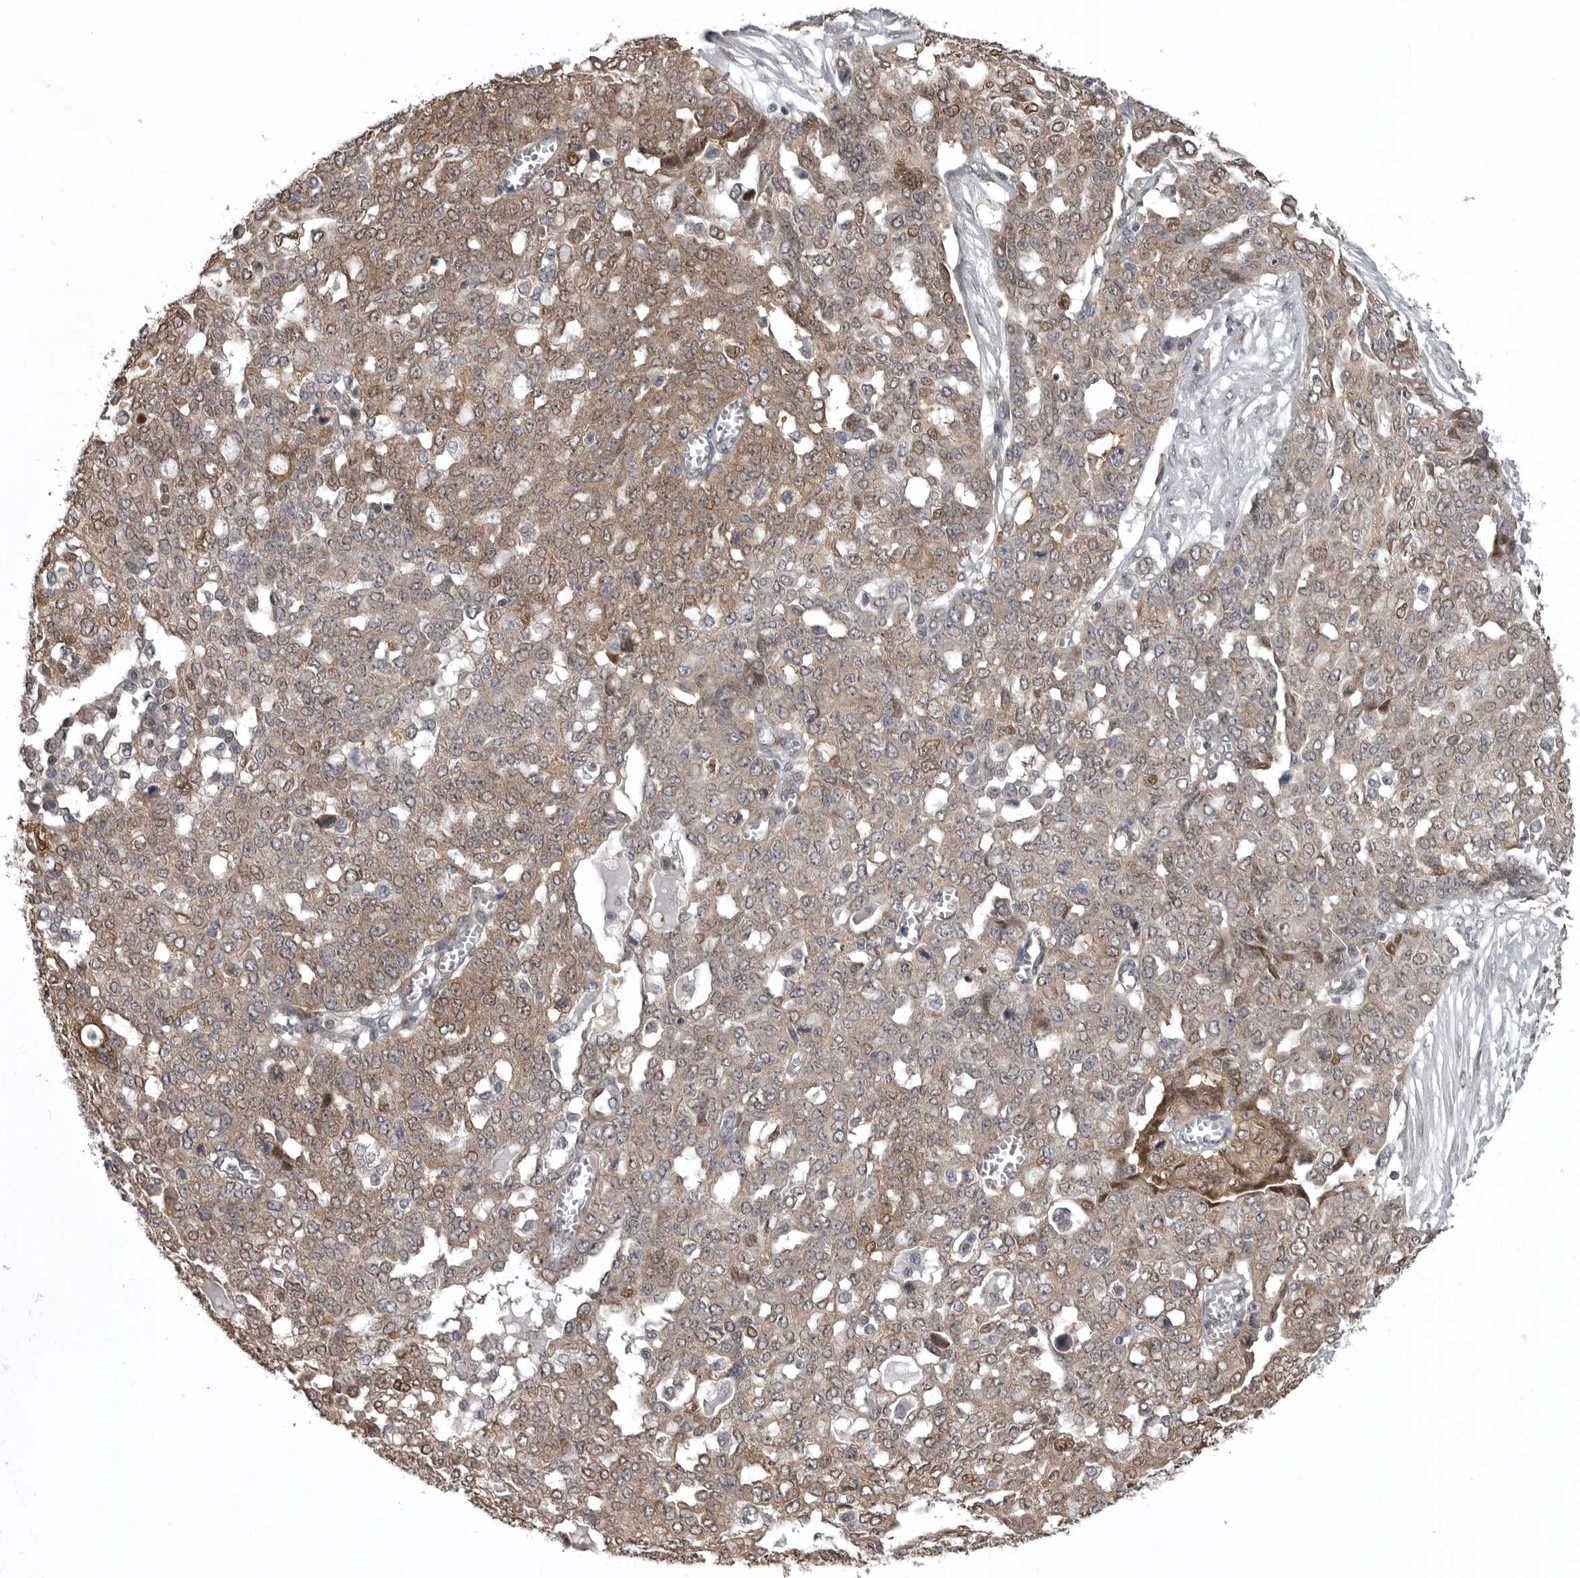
{"staining": {"intensity": "moderate", "quantity": ">75%", "location": "cytoplasmic/membranous"}, "tissue": "ovarian cancer", "cell_type": "Tumor cells", "image_type": "cancer", "snomed": [{"axis": "morphology", "description": "Cystadenocarcinoma, serous, NOS"}, {"axis": "topography", "description": "Soft tissue"}, {"axis": "topography", "description": "Ovary"}], "caption": "The immunohistochemical stain shows moderate cytoplasmic/membranous staining in tumor cells of serous cystadenocarcinoma (ovarian) tissue. The protein is stained brown, and the nuclei are stained in blue (DAB (3,3'-diaminobenzidine) IHC with brightfield microscopy, high magnification).", "gene": "SNX16", "patient": {"sex": "female", "age": 57}}